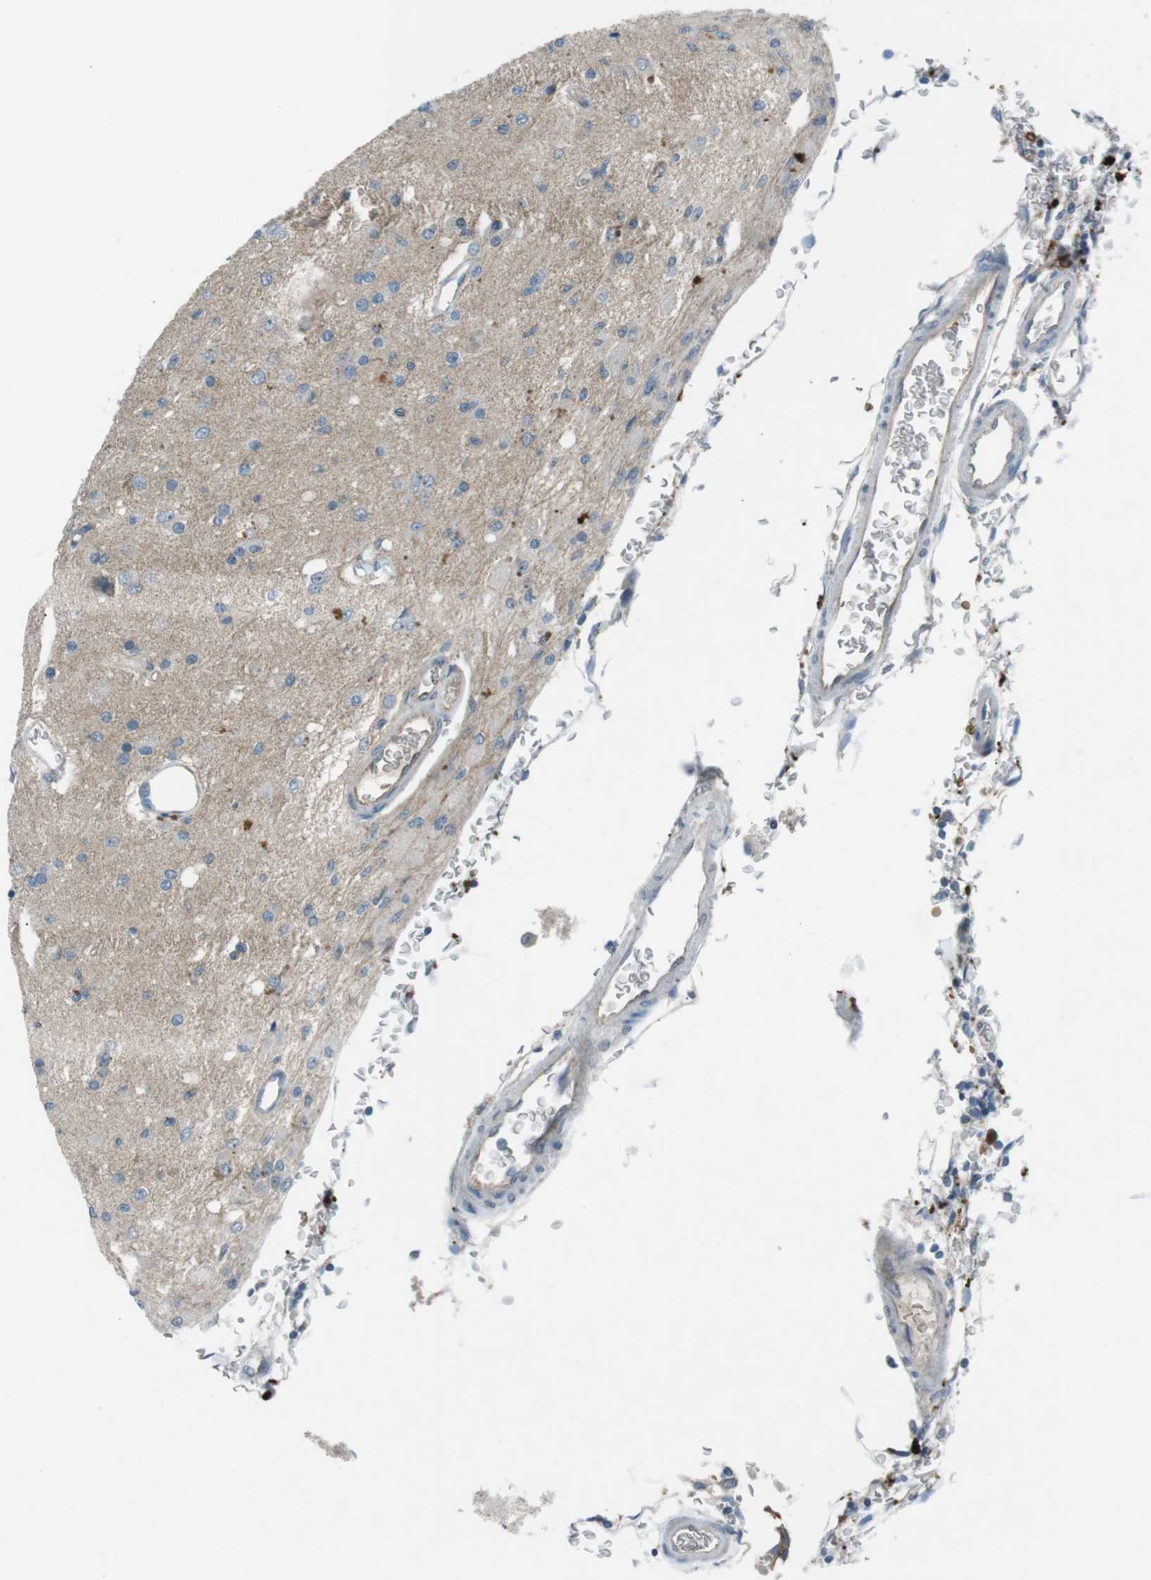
{"staining": {"intensity": "negative", "quantity": "none", "location": "none"}, "tissue": "glioma", "cell_type": "Tumor cells", "image_type": "cancer", "snomed": [{"axis": "morphology", "description": "Normal tissue, NOS"}, {"axis": "morphology", "description": "Glioma, malignant, High grade"}, {"axis": "topography", "description": "Cerebral cortex"}], "caption": "Immunohistochemistry (IHC) histopathology image of malignant high-grade glioma stained for a protein (brown), which reveals no positivity in tumor cells. (Brightfield microscopy of DAB IHC at high magnification).", "gene": "SPTA1", "patient": {"sex": "male", "age": 77}}